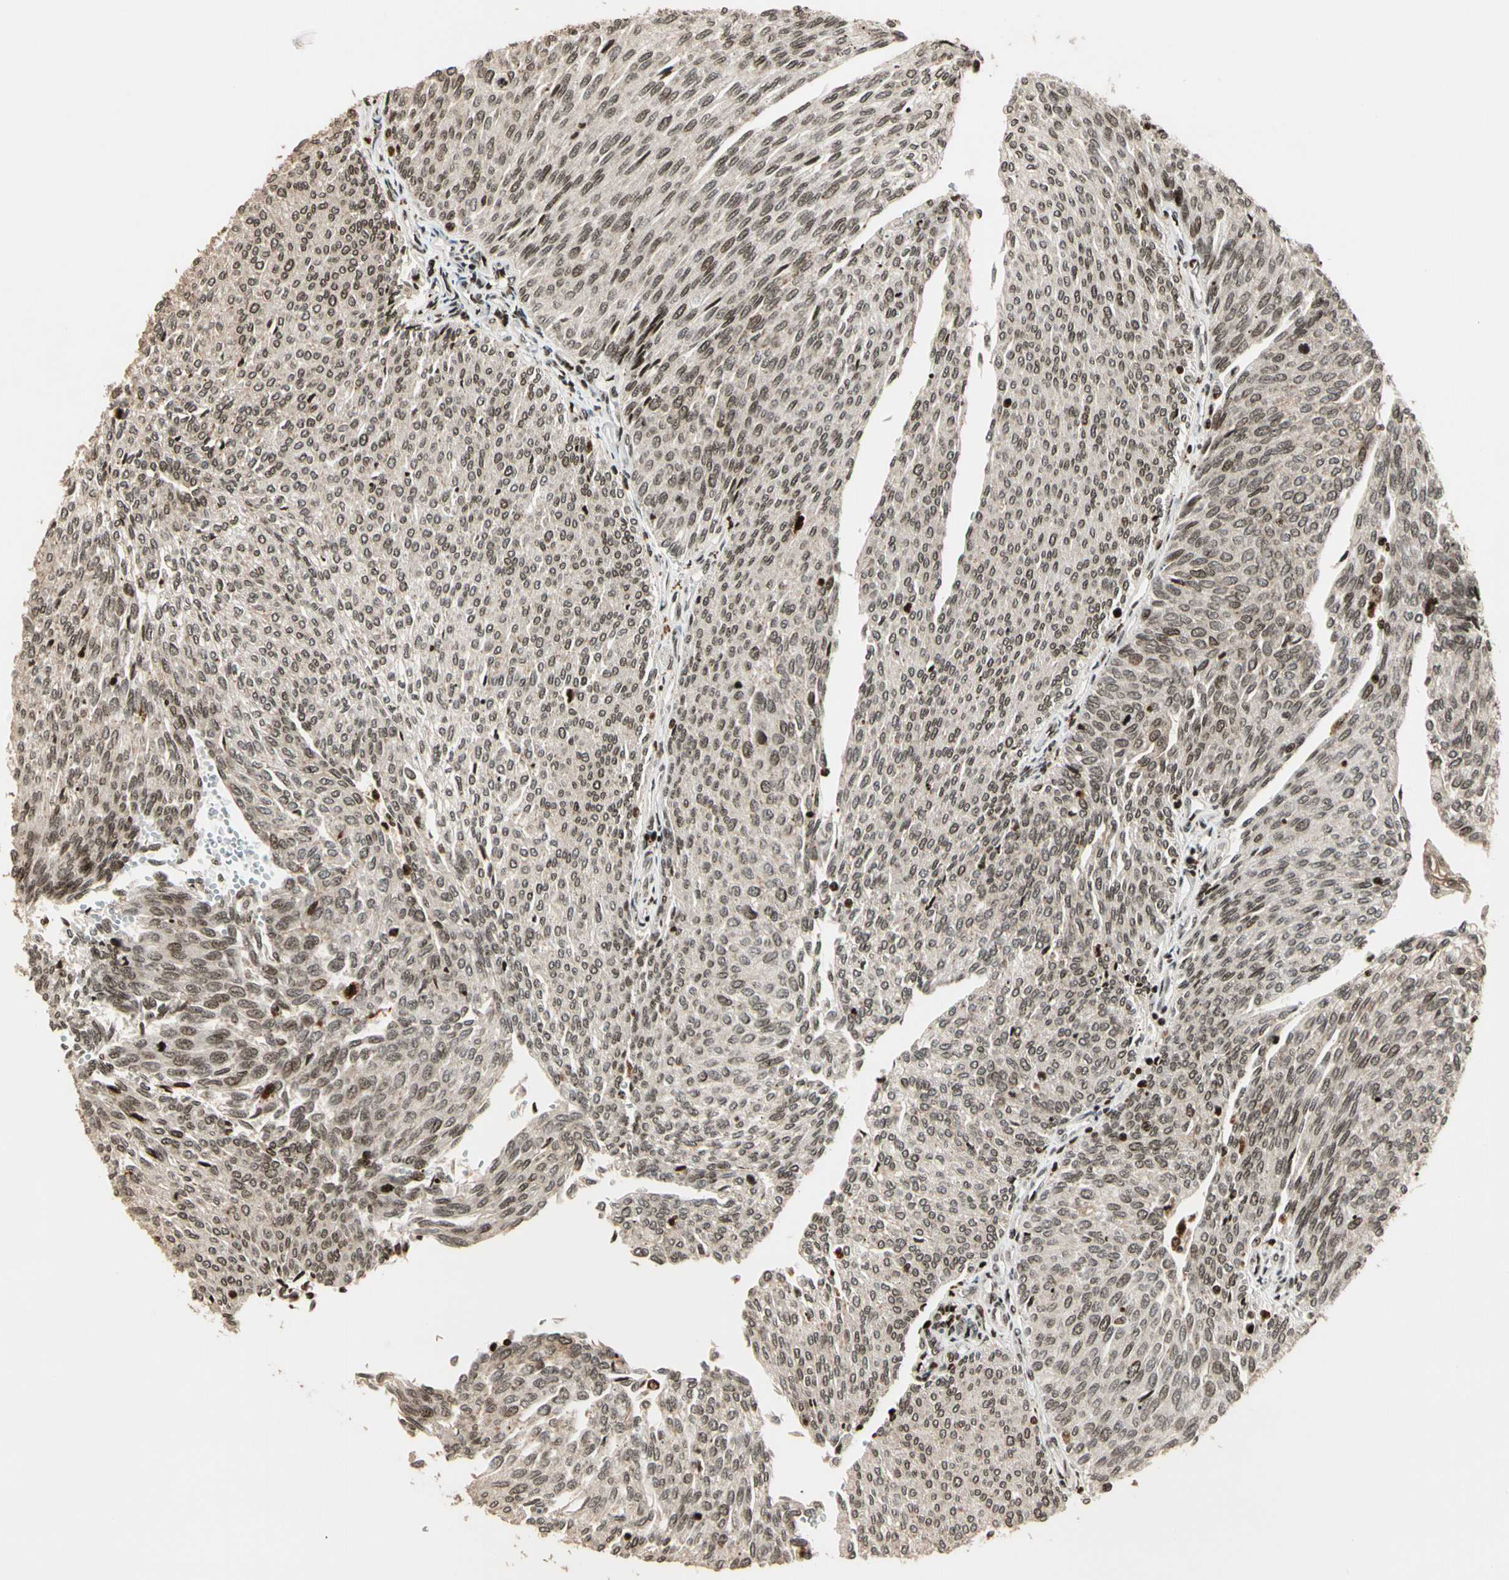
{"staining": {"intensity": "weak", "quantity": ">75%", "location": "nuclear"}, "tissue": "urothelial cancer", "cell_type": "Tumor cells", "image_type": "cancer", "snomed": [{"axis": "morphology", "description": "Urothelial carcinoma, Low grade"}, {"axis": "topography", "description": "Urinary bladder"}], "caption": "The micrograph exhibits immunohistochemical staining of urothelial carcinoma (low-grade). There is weak nuclear staining is identified in about >75% of tumor cells. Ihc stains the protein in brown and the nuclei are stained blue.", "gene": "TSHZ3", "patient": {"sex": "female", "age": 79}}